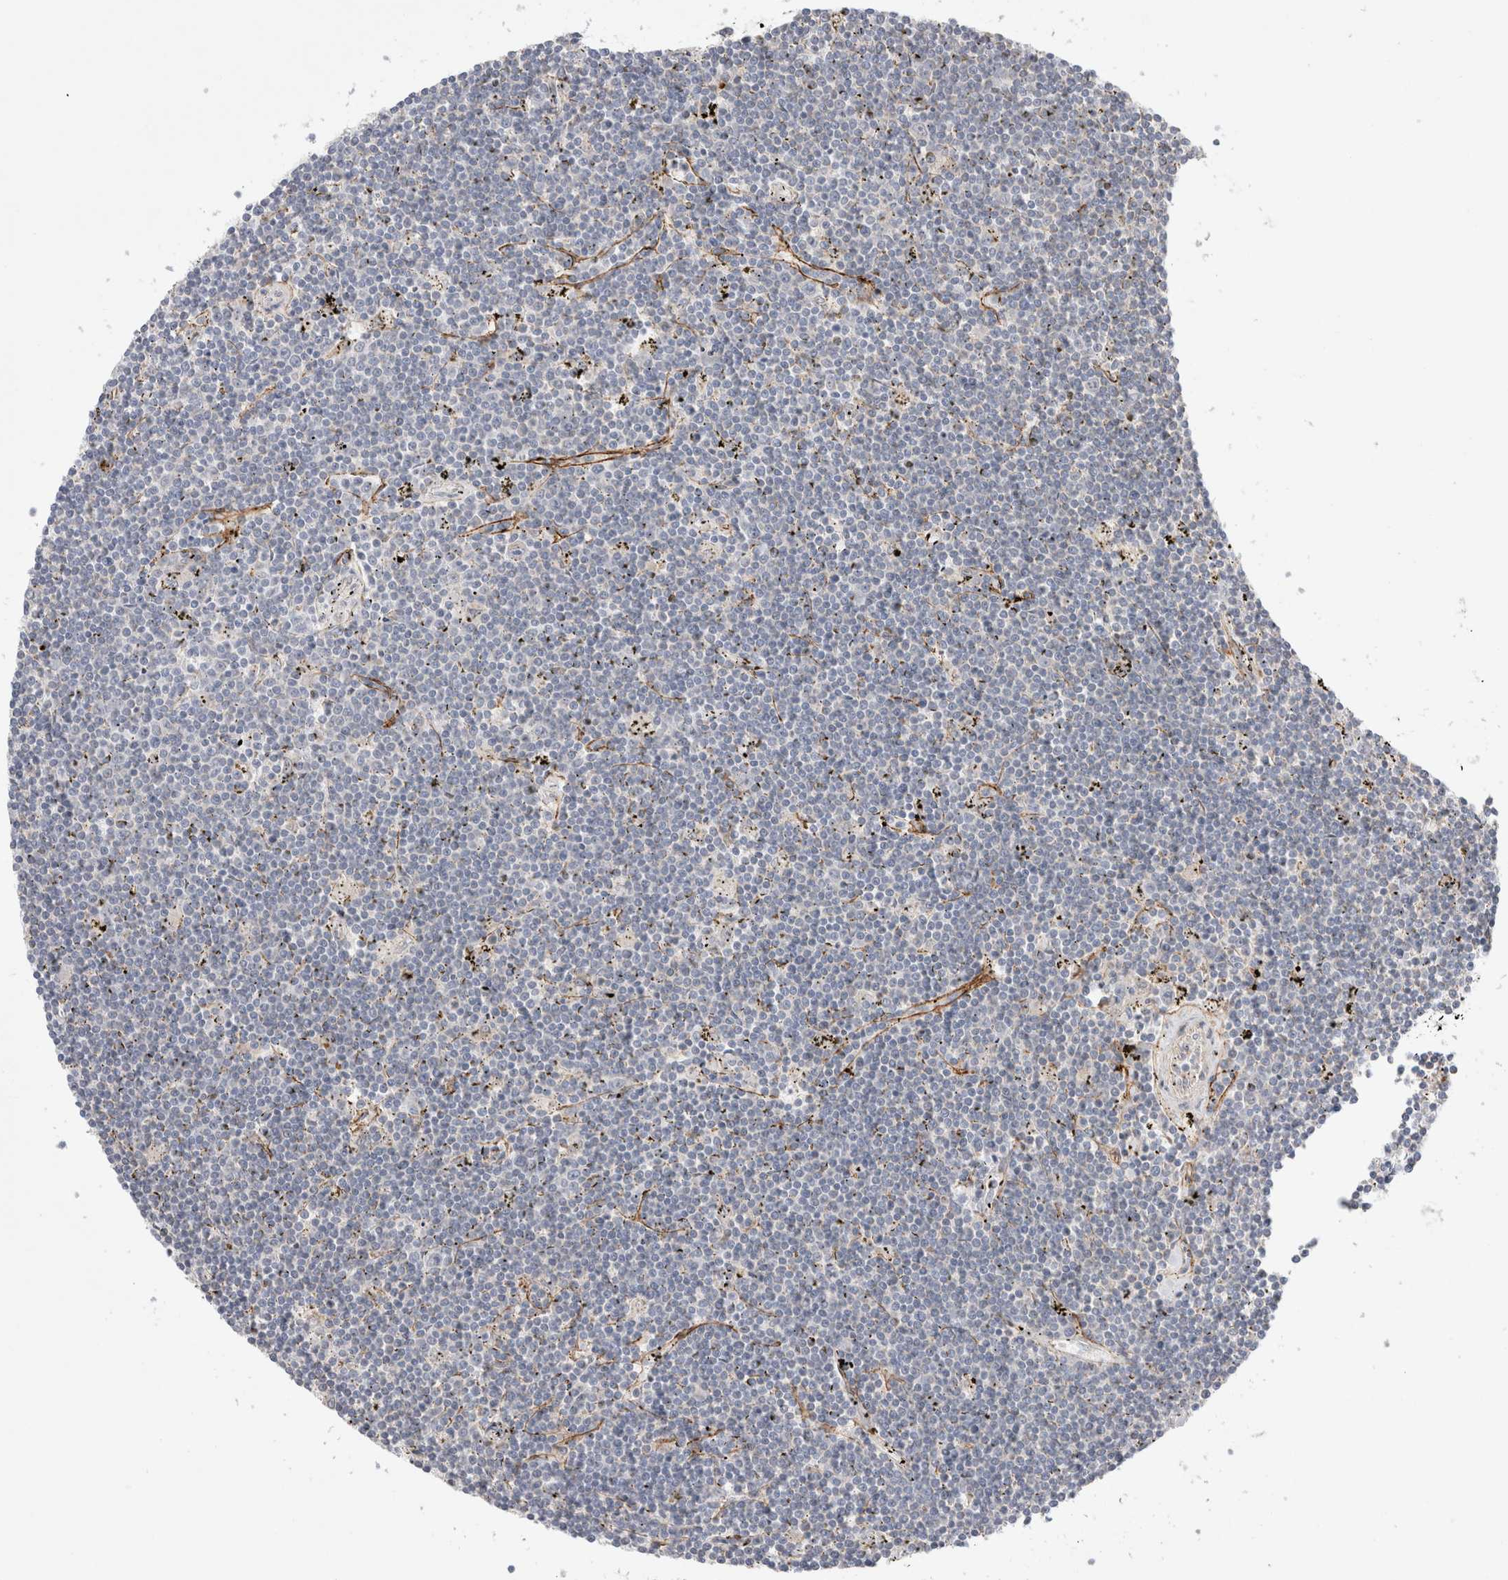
{"staining": {"intensity": "negative", "quantity": "none", "location": "none"}, "tissue": "lymphoma", "cell_type": "Tumor cells", "image_type": "cancer", "snomed": [{"axis": "morphology", "description": "Malignant lymphoma, non-Hodgkin's type, Low grade"}, {"axis": "topography", "description": "Spleen"}], "caption": "Tumor cells show no significant protein staining in malignant lymphoma, non-Hodgkin's type (low-grade). The staining was performed using DAB (3,3'-diaminobenzidine) to visualize the protein expression in brown, while the nuclei were stained in blue with hematoxylin (Magnification: 20x).", "gene": "GSDMB", "patient": {"sex": "male", "age": 76}}